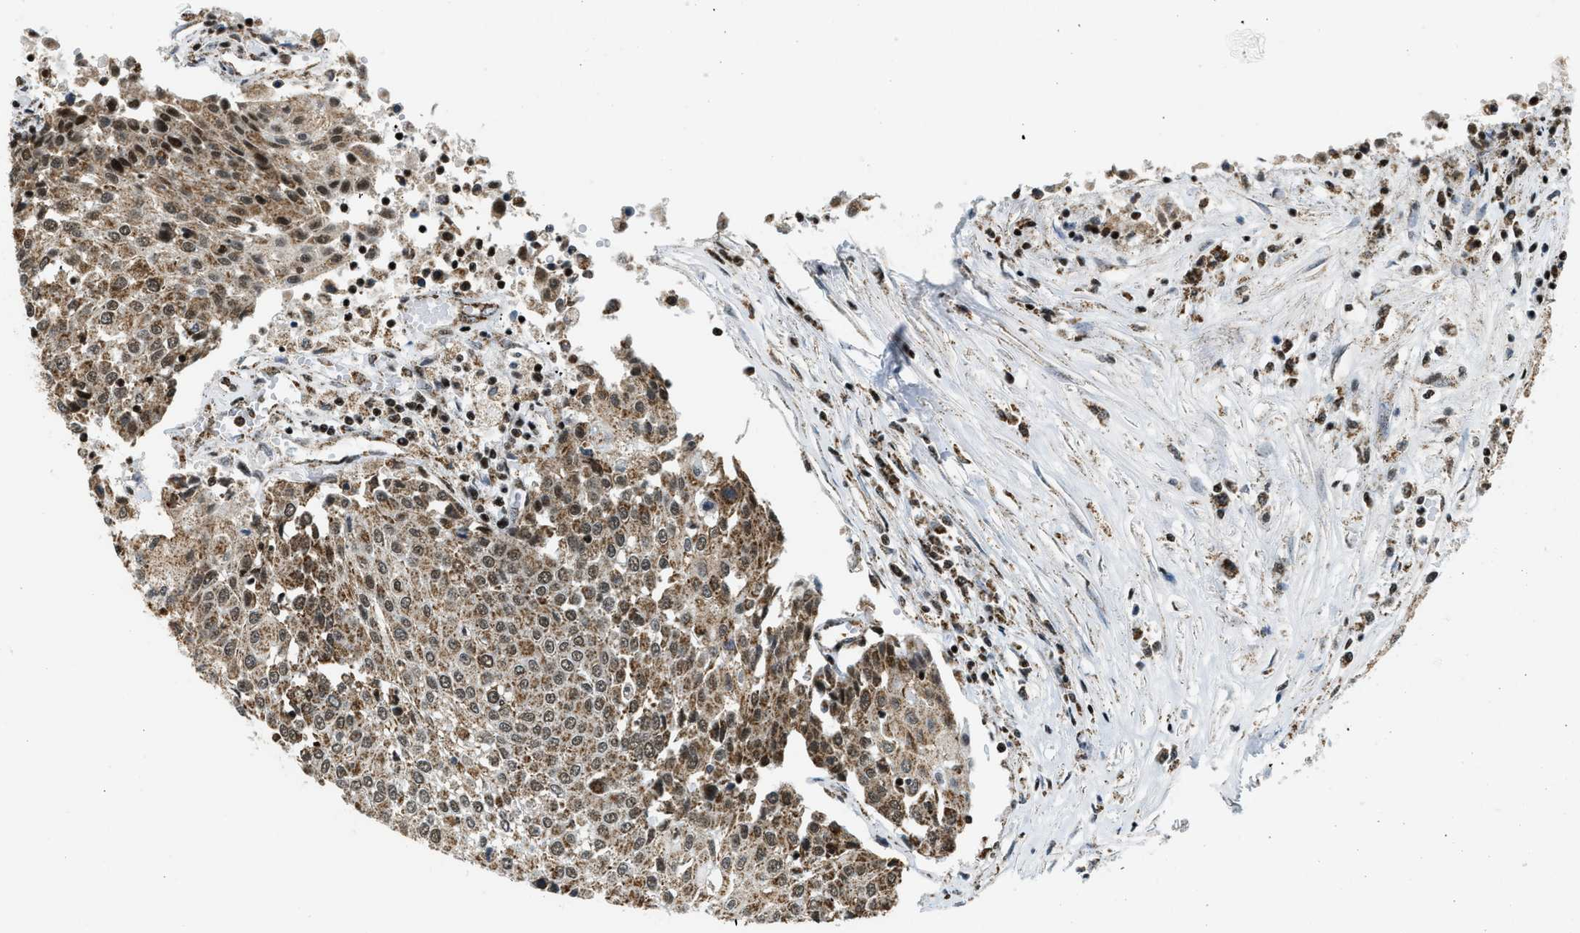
{"staining": {"intensity": "moderate", "quantity": ">75%", "location": "cytoplasmic/membranous,nuclear"}, "tissue": "urothelial cancer", "cell_type": "Tumor cells", "image_type": "cancer", "snomed": [{"axis": "morphology", "description": "Urothelial carcinoma, High grade"}, {"axis": "topography", "description": "Urinary bladder"}], "caption": "Tumor cells exhibit medium levels of moderate cytoplasmic/membranous and nuclear expression in approximately >75% of cells in urothelial cancer.", "gene": "GABPB1", "patient": {"sex": "female", "age": 85}}